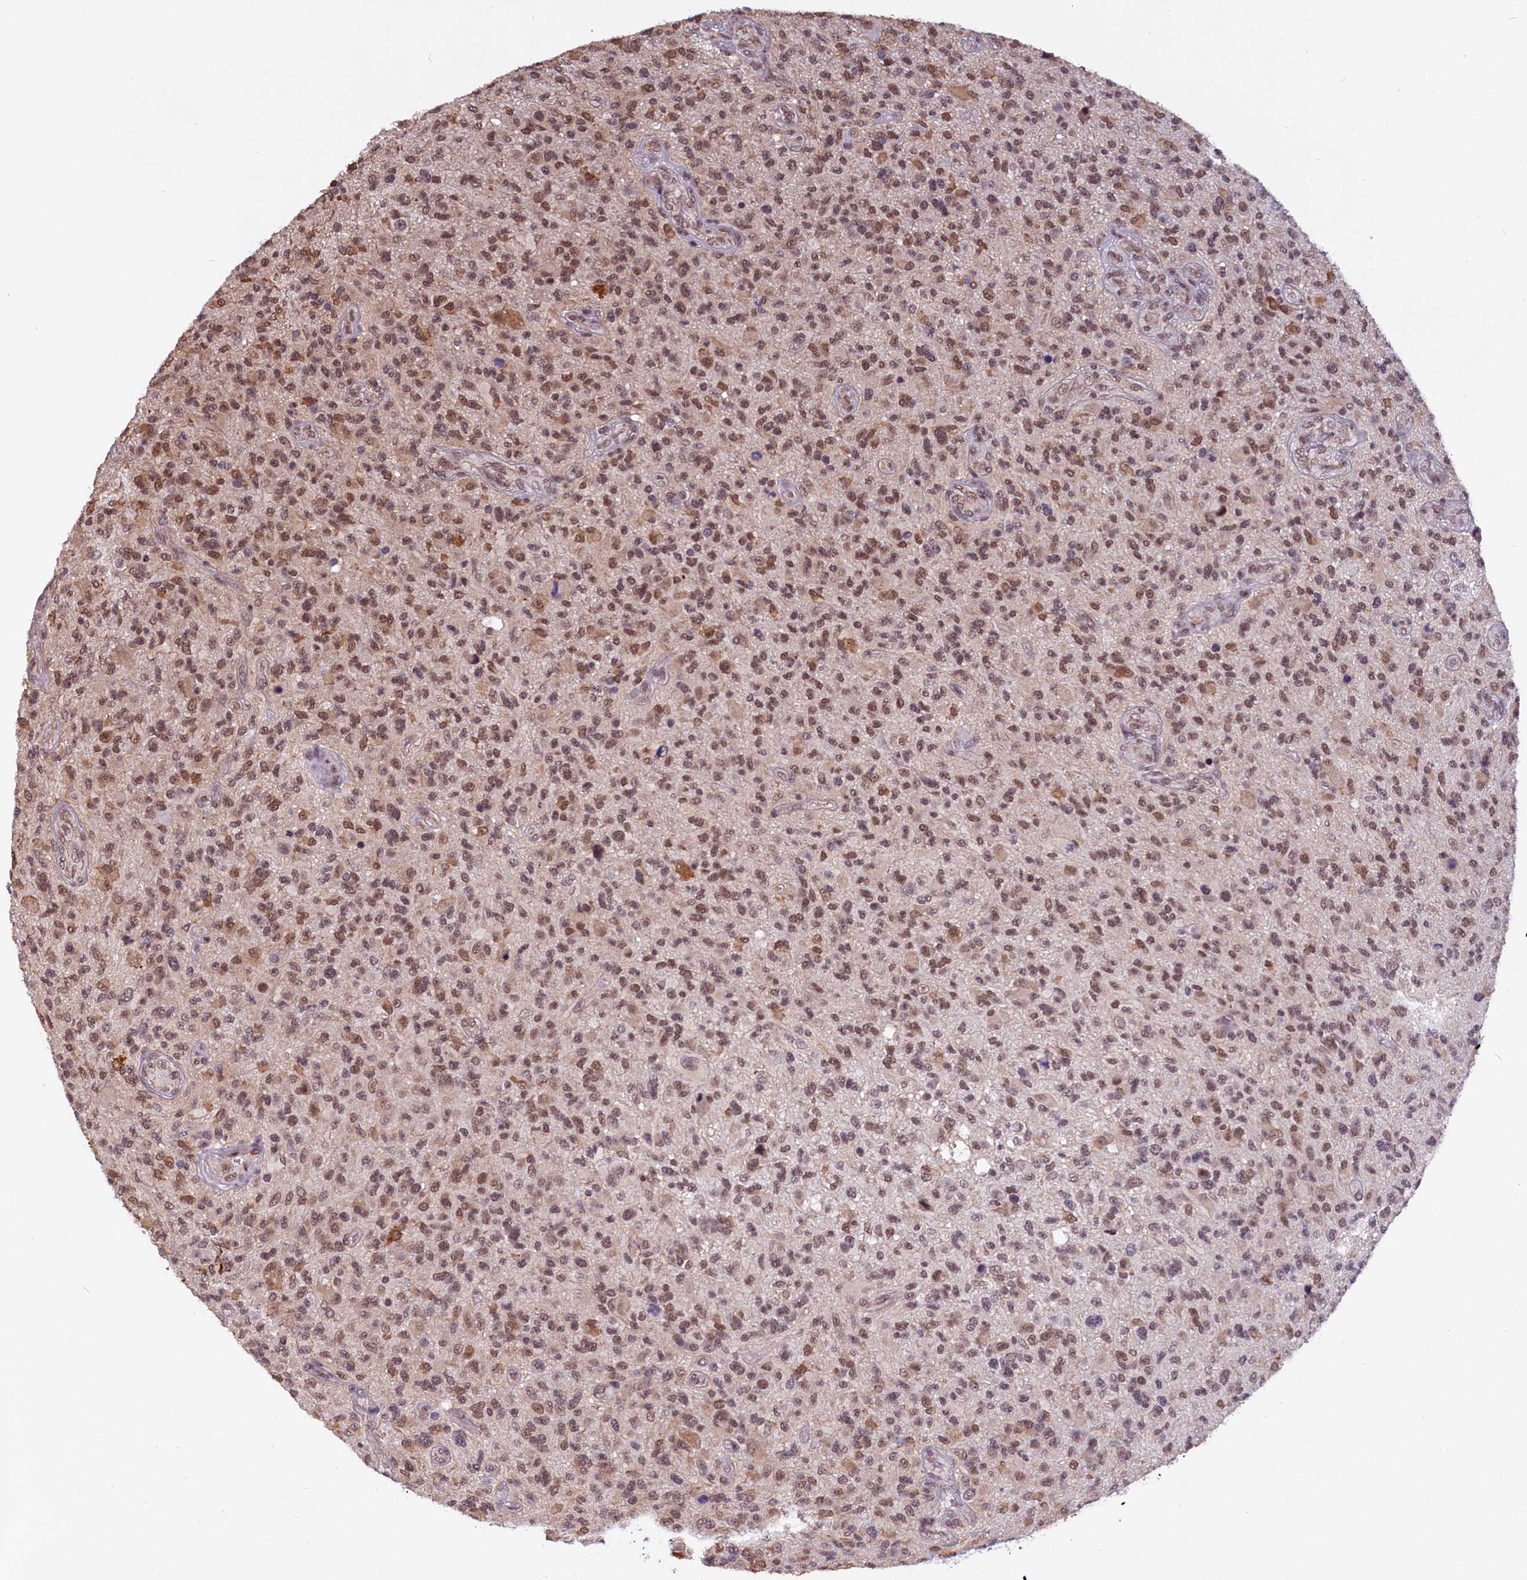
{"staining": {"intensity": "moderate", "quantity": ">75%", "location": "cytoplasmic/membranous,nuclear"}, "tissue": "glioma", "cell_type": "Tumor cells", "image_type": "cancer", "snomed": [{"axis": "morphology", "description": "Glioma, malignant, High grade"}, {"axis": "topography", "description": "Brain"}], "caption": "Protein positivity by IHC reveals moderate cytoplasmic/membranous and nuclear expression in about >75% of tumor cells in glioma.", "gene": "ZC3H4", "patient": {"sex": "male", "age": 47}}